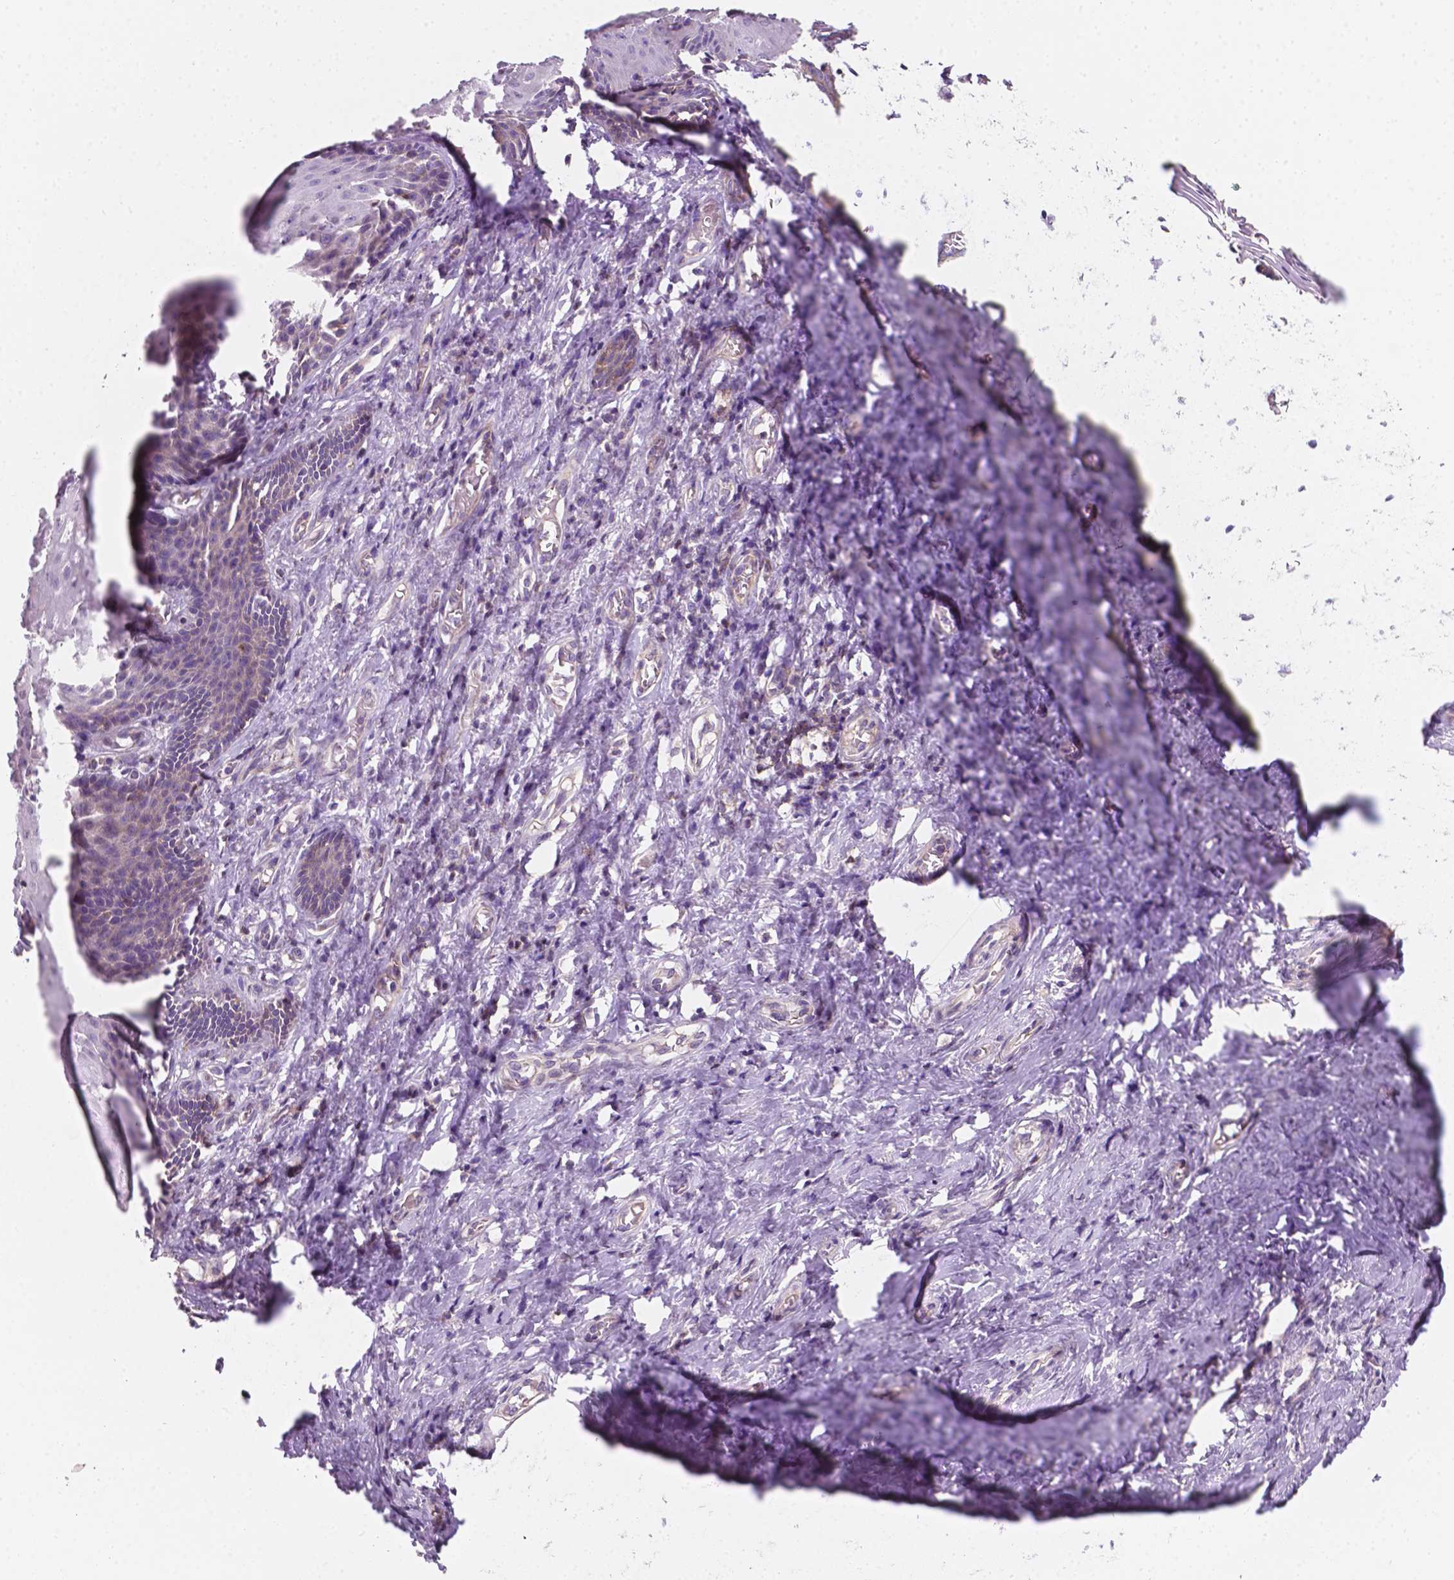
{"staining": {"intensity": "weak", "quantity": "<25%", "location": "cytoplasmic/membranous"}, "tissue": "vagina", "cell_type": "Squamous epithelial cells", "image_type": "normal", "snomed": [{"axis": "morphology", "description": "Normal tissue, NOS"}, {"axis": "topography", "description": "Vagina"}], "caption": "Squamous epithelial cells show no significant protein positivity in unremarkable vagina. The staining was performed using DAB to visualize the protein expression in brown, while the nuclei were stained in blue with hematoxylin (Magnification: 20x).", "gene": "EGFR", "patient": {"sex": "female", "age": 83}}